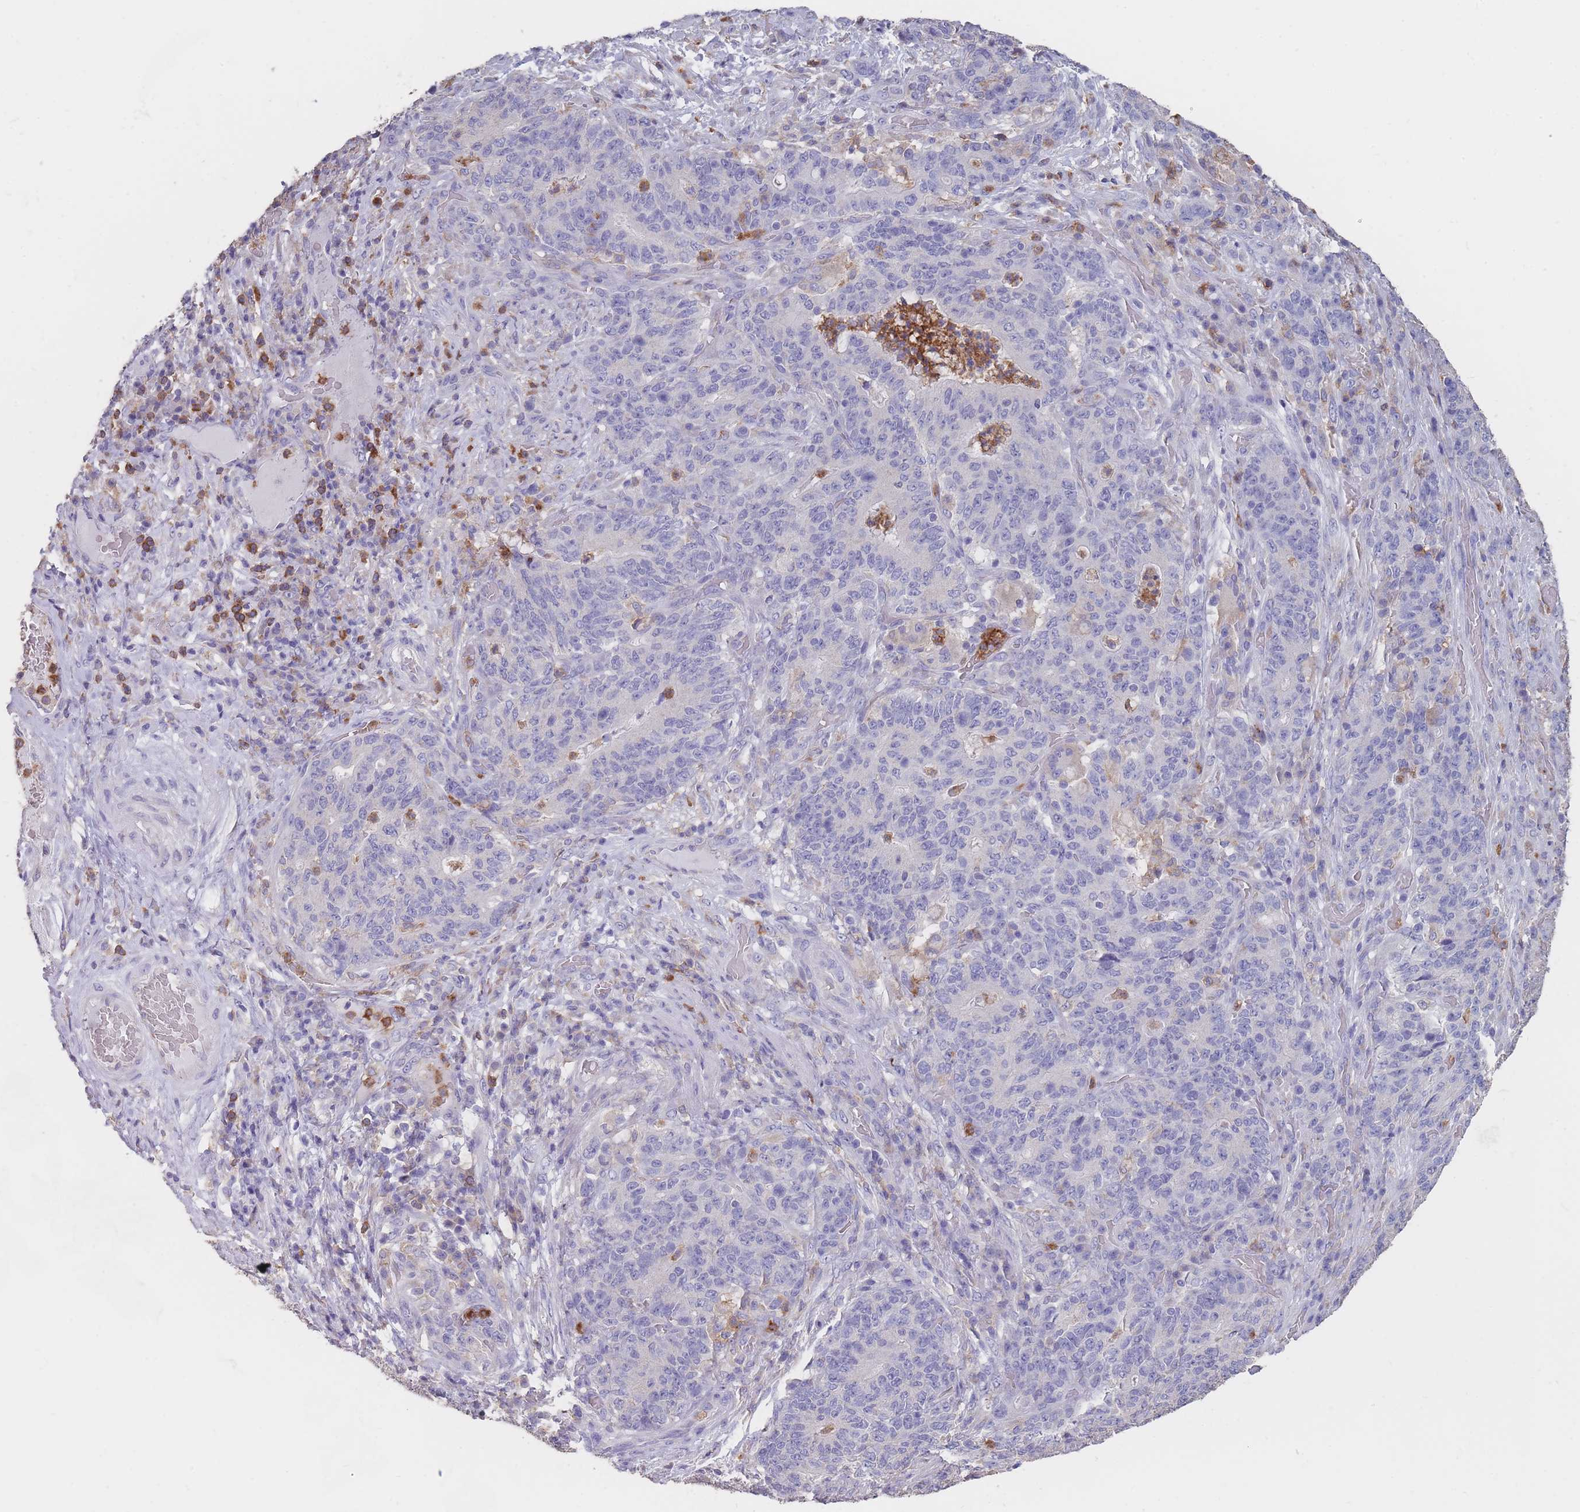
{"staining": {"intensity": "negative", "quantity": "none", "location": "none"}, "tissue": "stomach cancer", "cell_type": "Tumor cells", "image_type": "cancer", "snomed": [{"axis": "morphology", "description": "Normal tissue, NOS"}, {"axis": "morphology", "description": "Adenocarcinoma, NOS"}, {"axis": "topography", "description": "Stomach"}], "caption": "Tumor cells are negative for brown protein staining in stomach cancer (adenocarcinoma). (DAB (3,3'-diaminobenzidine) immunohistochemistry with hematoxylin counter stain).", "gene": "CLEC12A", "patient": {"sex": "female", "age": 64}}